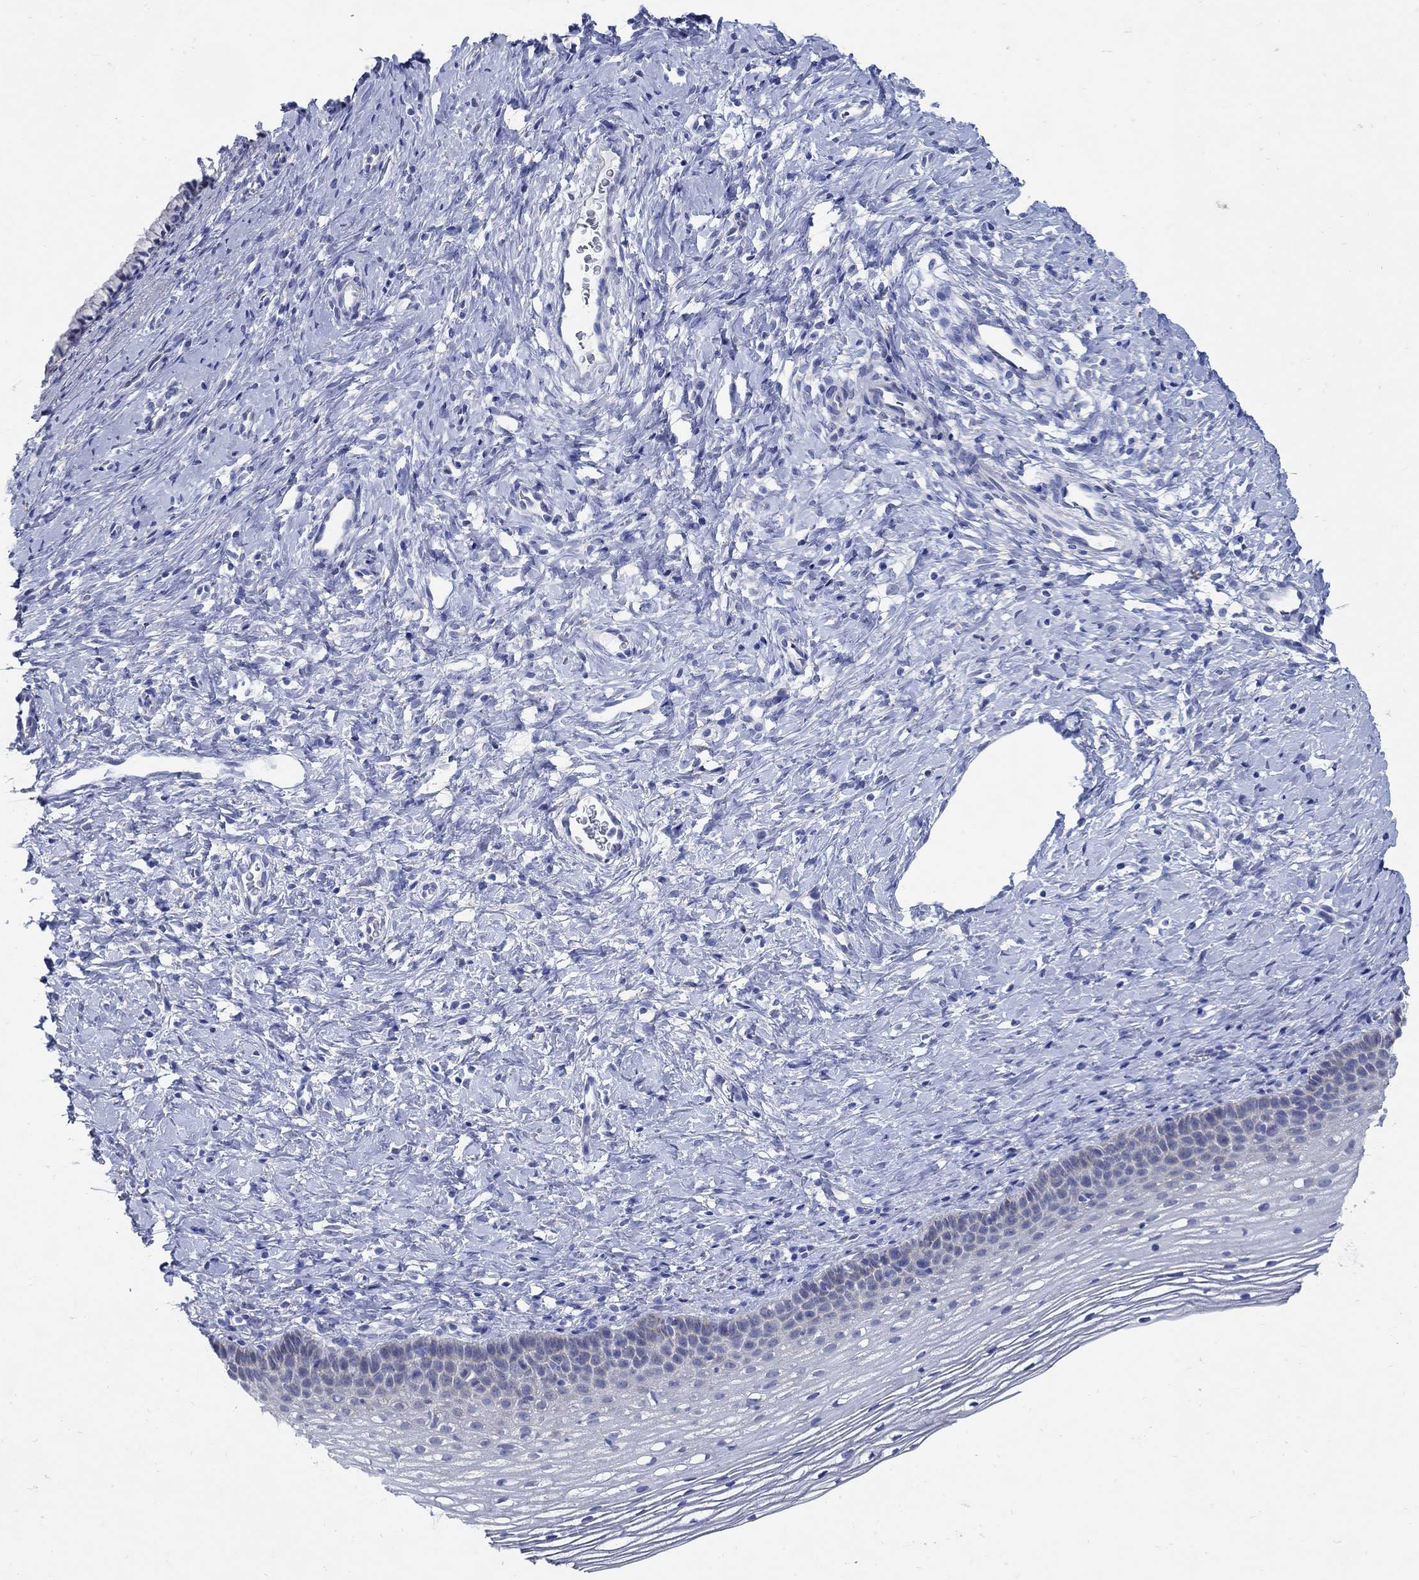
{"staining": {"intensity": "negative", "quantity": "none", "location": "none"}, "tissue": "cervix", "cell_type": "Glandular cells", "image_type": "normal", "snomed": [{"axis": "morphology", "description": "Normal tissue, NOS"}, {"axis": "topography", "description": "Cervix"}], "caption": "Glandular cells show no significant protein staining in unremarkable cervix. (Stains: DAB (3,3'-diaminobenzidine) IHC with hematoxylin counter stain, Microscopy: brightfield microscopy at high magnification).", "gene": "ZDHHC14", "patient": {"sex": "female", "age": 39}}